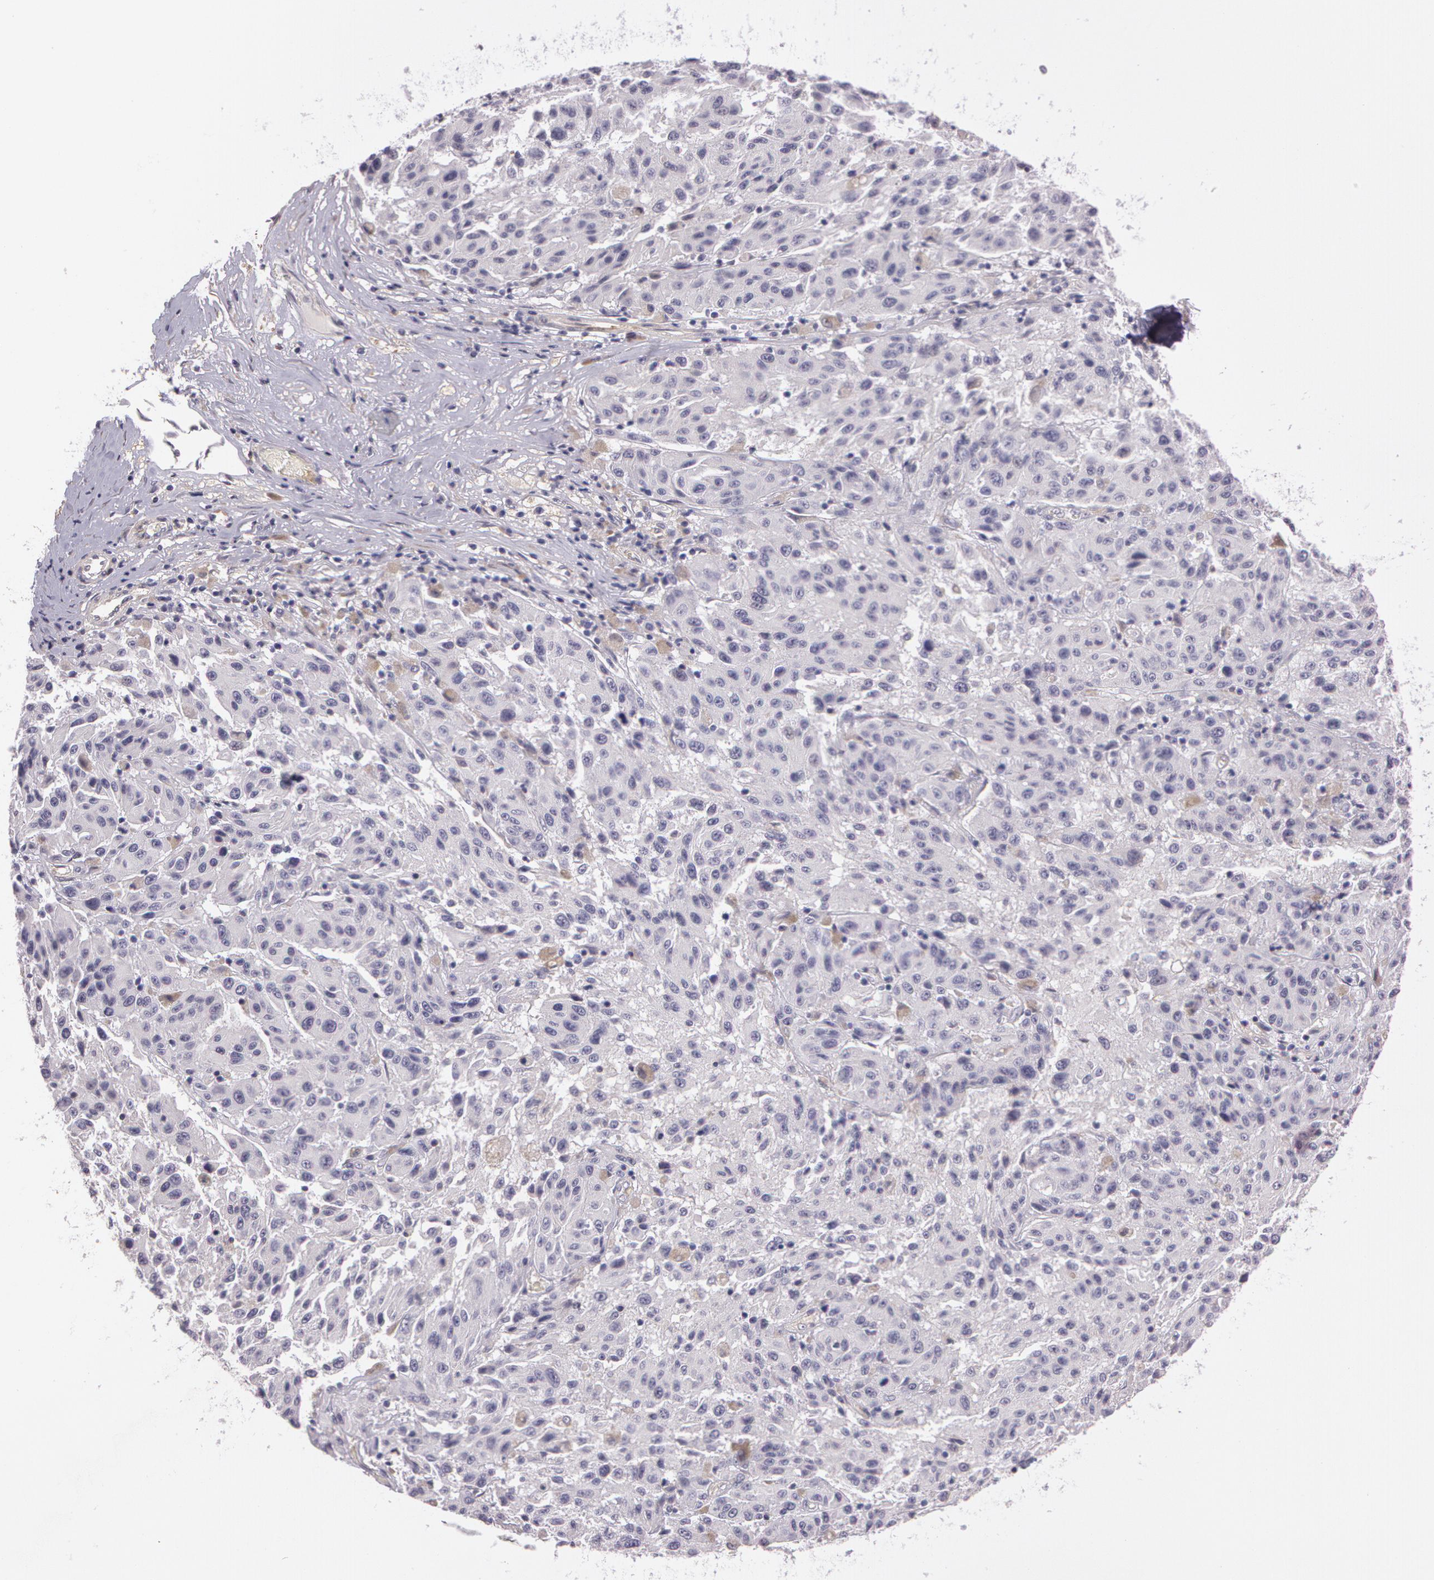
{"staining": {"intensity": "negative", "quantity": "none", "location": "none"}, "tissue": "melanoma", "cell_type": "Tumor cells", "image_type": "cancer", "snomed": [{"axis": "morphology", "description": "Malignant melanoma, NOS"}, {"axis": "topography", "description": "Skin"}], "caption": "Histopathology image shows no significant protein positivity in tumor cells of malignant melanoma. Nuclei are stained in blue.", "gene": "G2E3", "patient": {"sex": "female", "age": 77}}